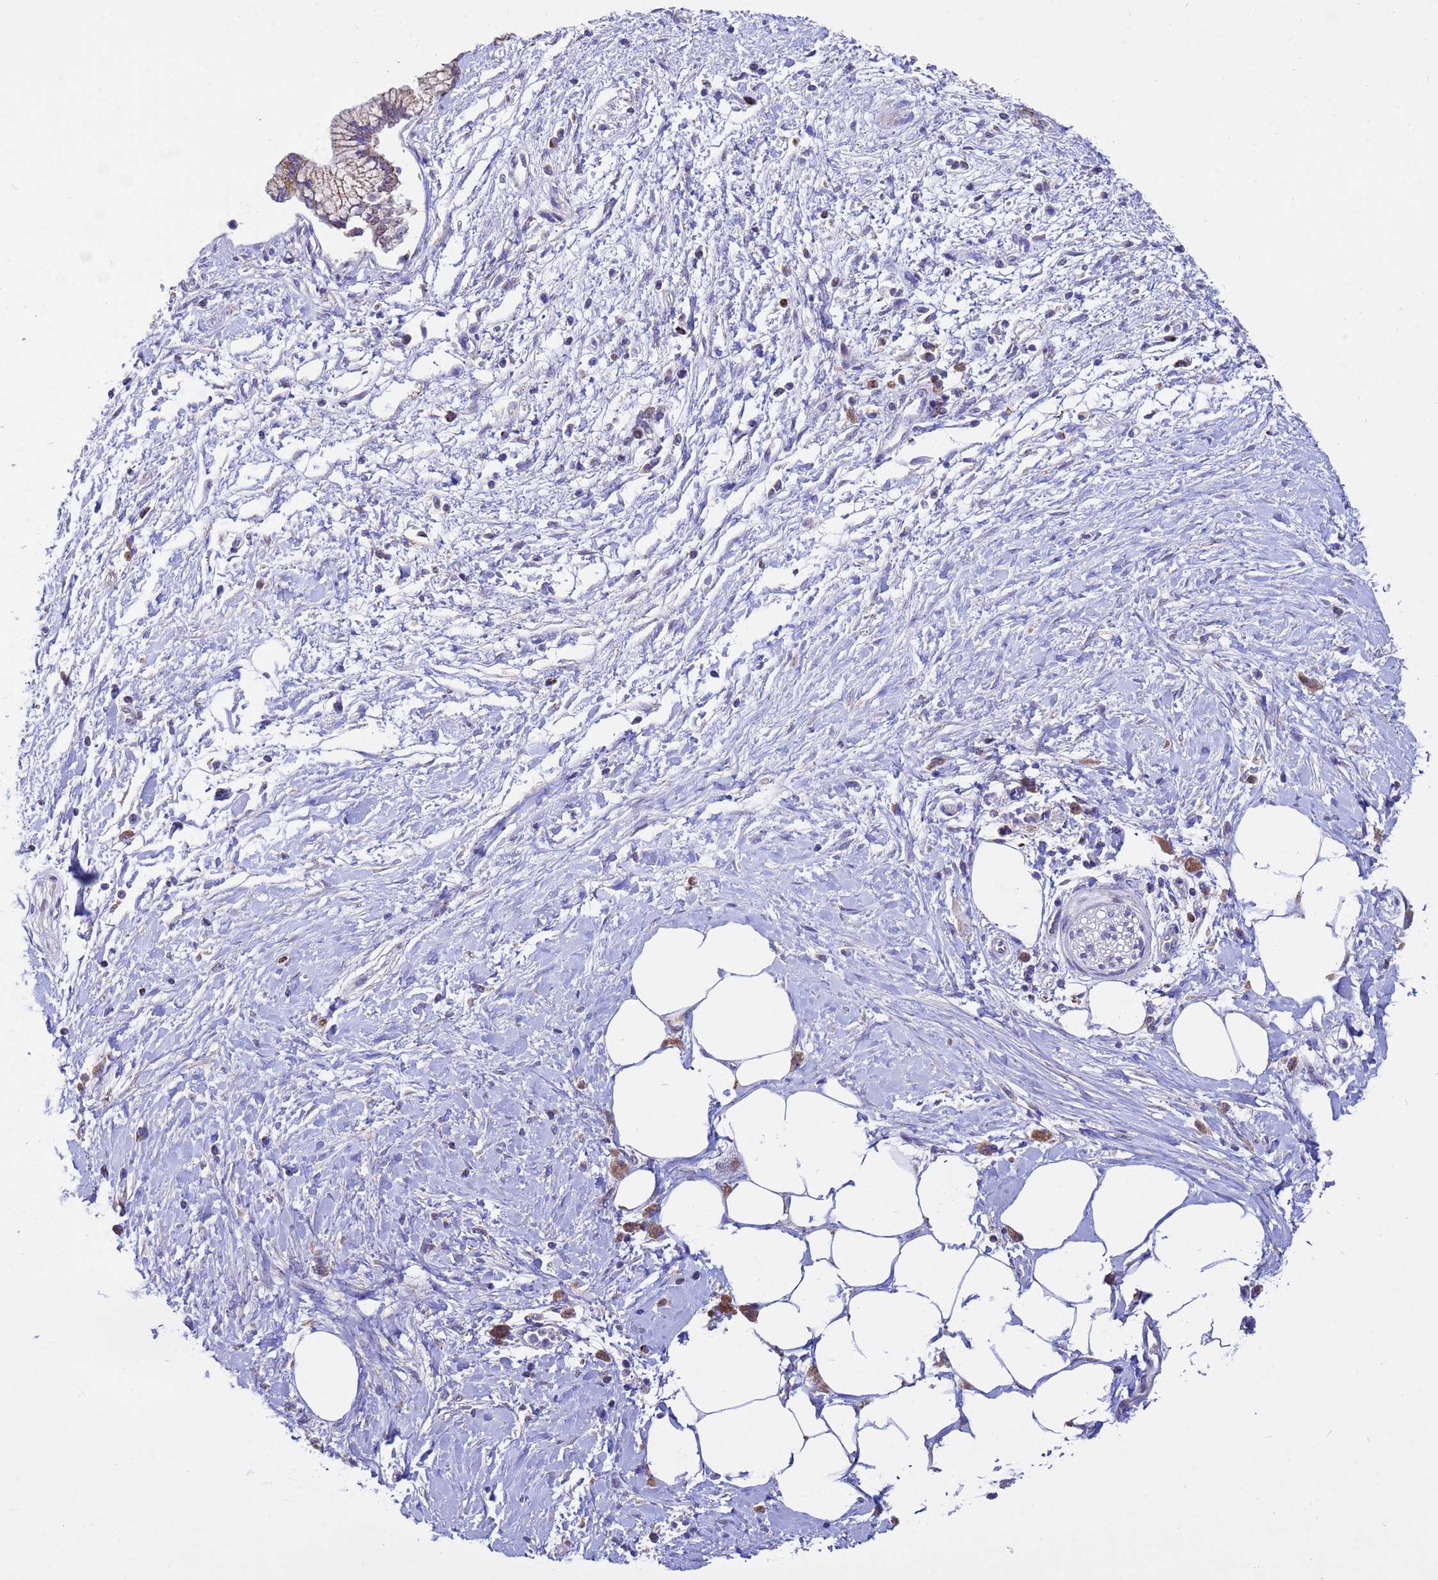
{"staining": {"intensity": "moderate", "quantity": "<25%", "location": "cytoplasmic/membranous"}, "tissue": "pancreatic cancer", "cell_type": "Tumor cells", "image_type": "cancer", "snomed": [{"axis": "morphology", "description": "Adenocarcinoma, NOS"}, {"axis": "topography", "description": "Pancreas"}], "caption": "Protein expression analysis of adenocarcinoma (pancreatic) reveals moderate cytoplasmic/membranous positivity in about <25% of tumor cells.", "gene": "TUBGCP3", "patient": {"sex": "male", "age": 58}}